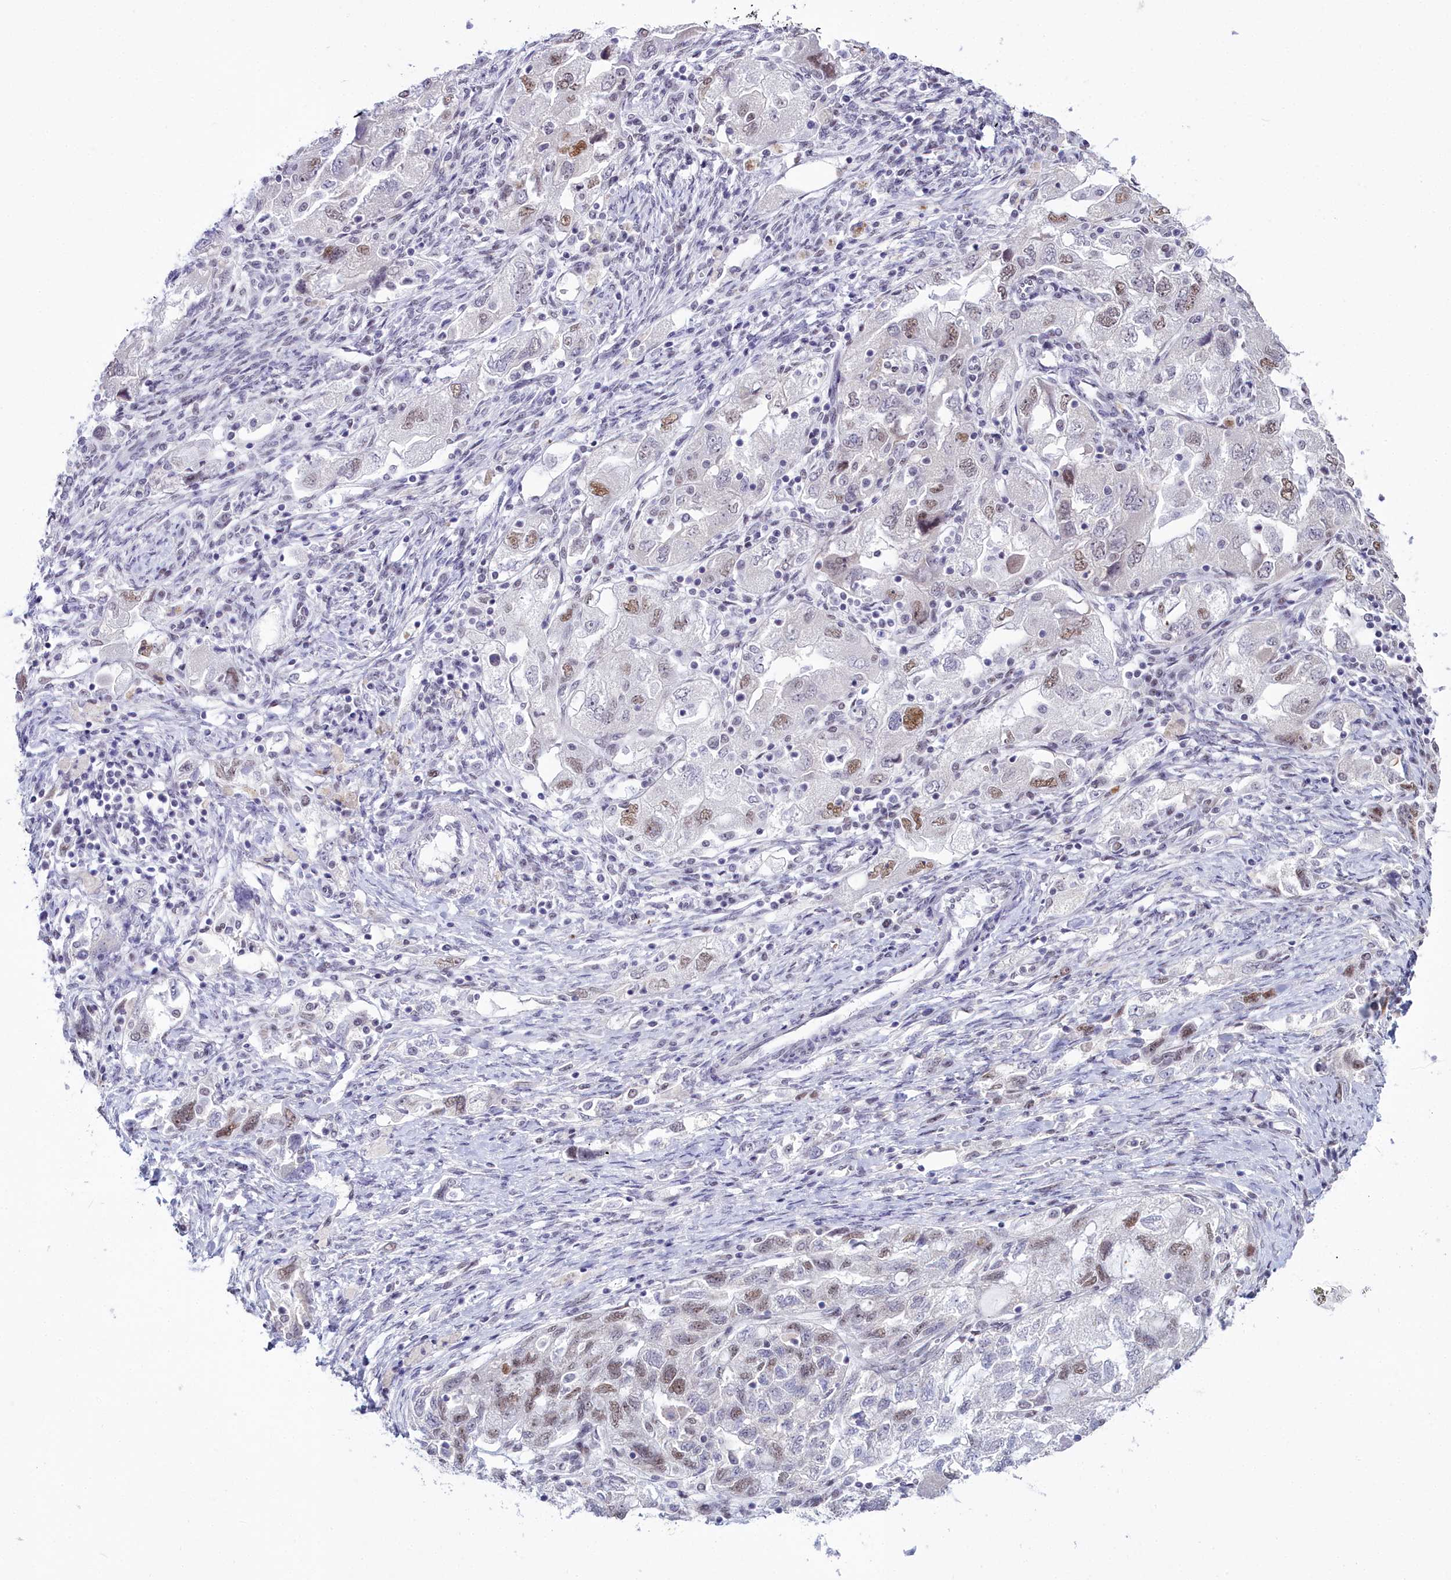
{"staining": {"intensity": "moderate", "quantity": "<25%", "location": "nuclear"}, "tissue": "ovarian cancer", "cell_type": "Tumor cells", "image_type": "cancer", "snomed": [{"axis": "morphology", "description": "Carcinoma, NOS"}, {"axis": "morphology", "description": "Cystadenocarcinoma, serous, NOS"}, {"axis": "topography", "description": "Ovary"}], "caption": "The histopathology image reveals staining of ovarian cancer (serous cystadenocarcinoma), revealing moderate nuclear protein expression (brown color) within tumor cells.", "gene": "RBM12", "patient": {"sex": "female", "age": 69}}